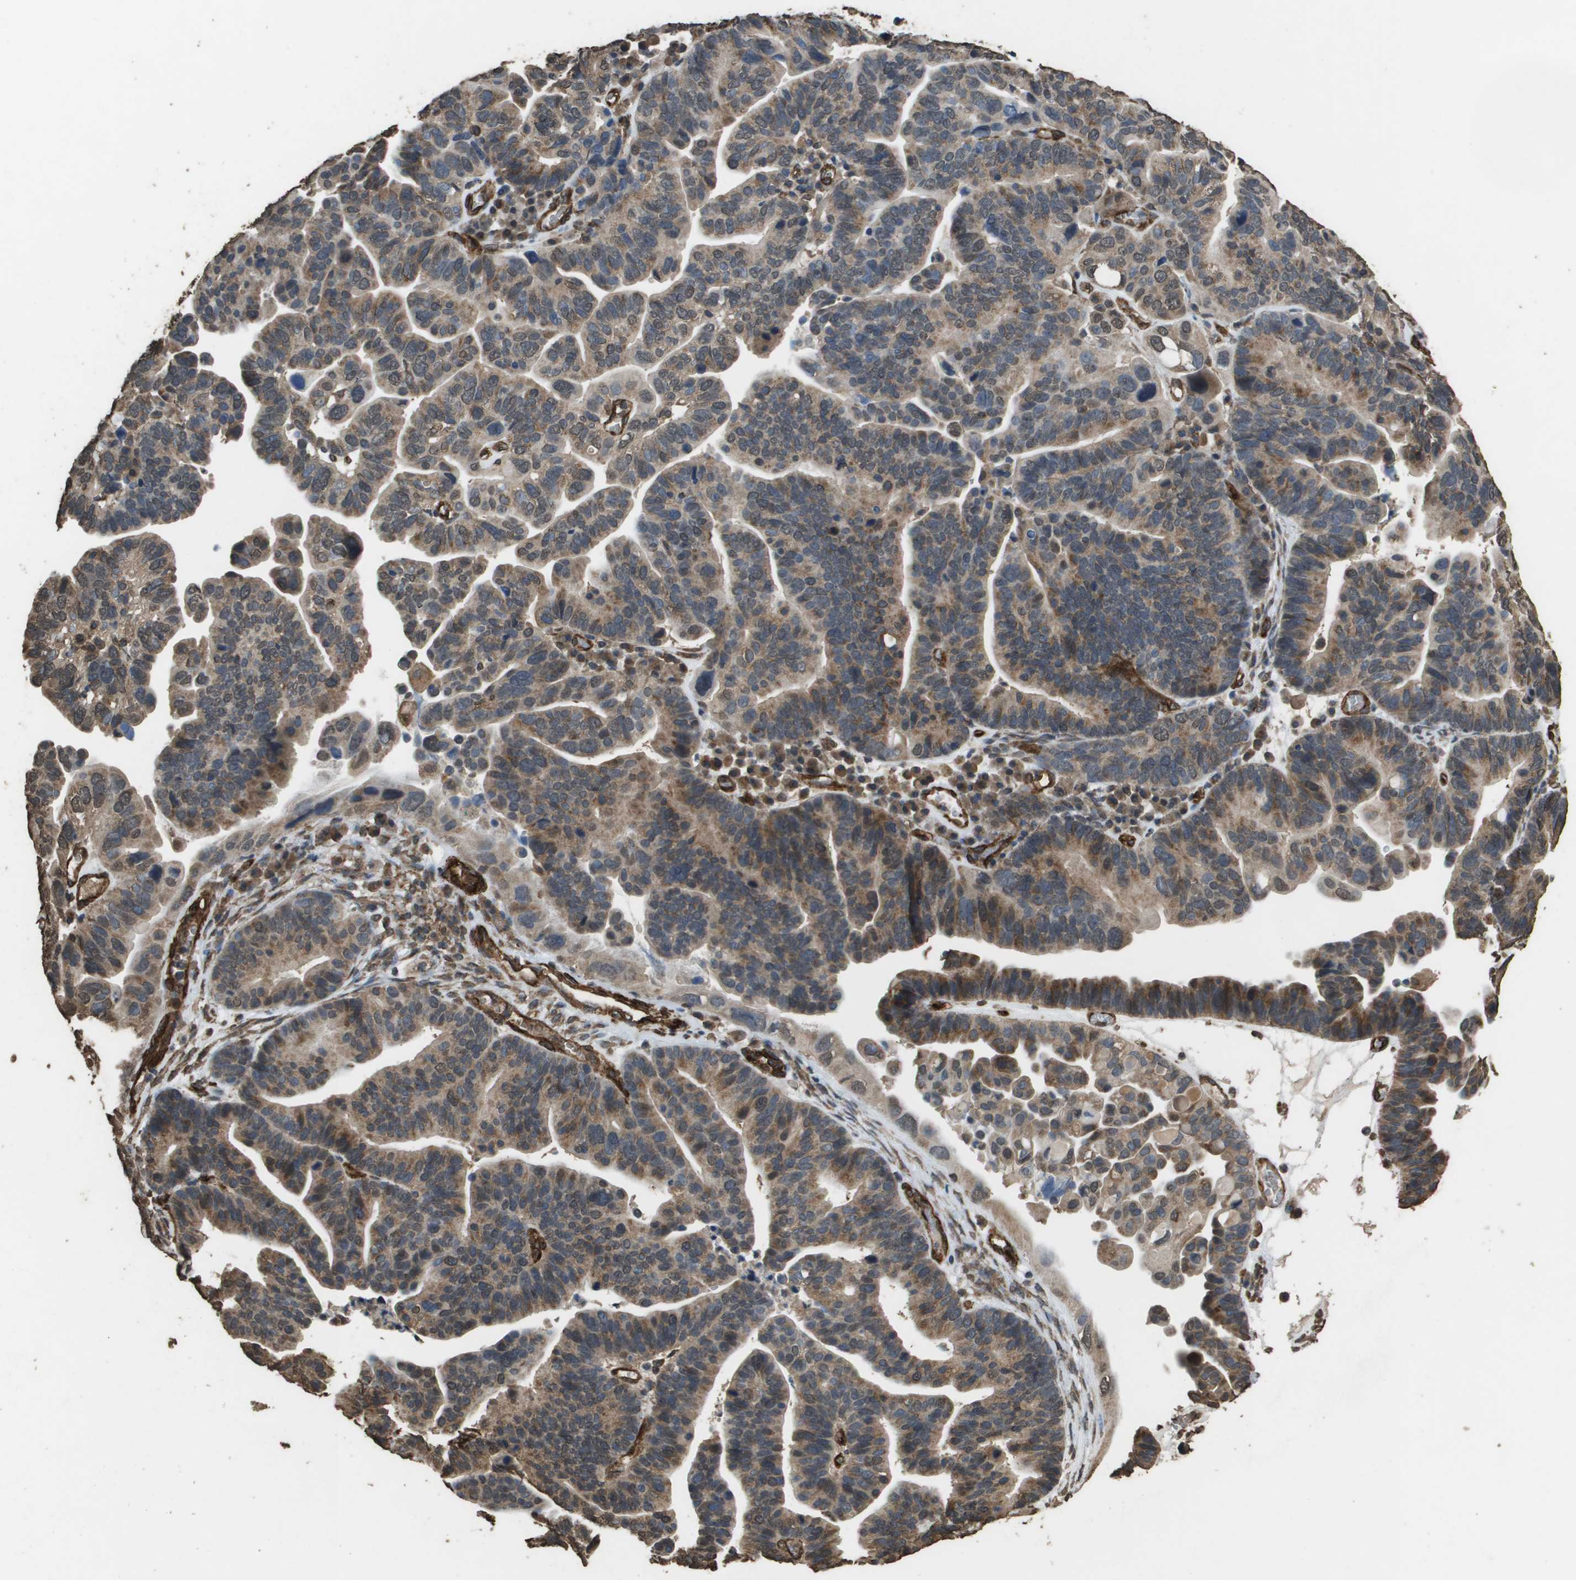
{"staining": {"intensity": "moderate", "quantity": ">75%", "location": "cytoplasmic/membranous,nuclear"}, "tissue": "ovarian cancer", "cell_type": "Tumor cells", "image_type": "cancer", "snomed": [{"axis": "morphology", "description": "Cystadenocarcinoma, serous, NOS"}, {"axis": "topography", "description": "Ovary"}], "caption": "Brown immunohistochemical staining in ovarian cancer (serous cystadenocarcinoma) demonstrates moderate cytoplasmic/membranous and nuclear expression in approximately >75% of tumor cells. (IHC, brightfield microscopy, high magnification).", "gene": "AAMP", "patient": {"sex": "female", "age": 56}}